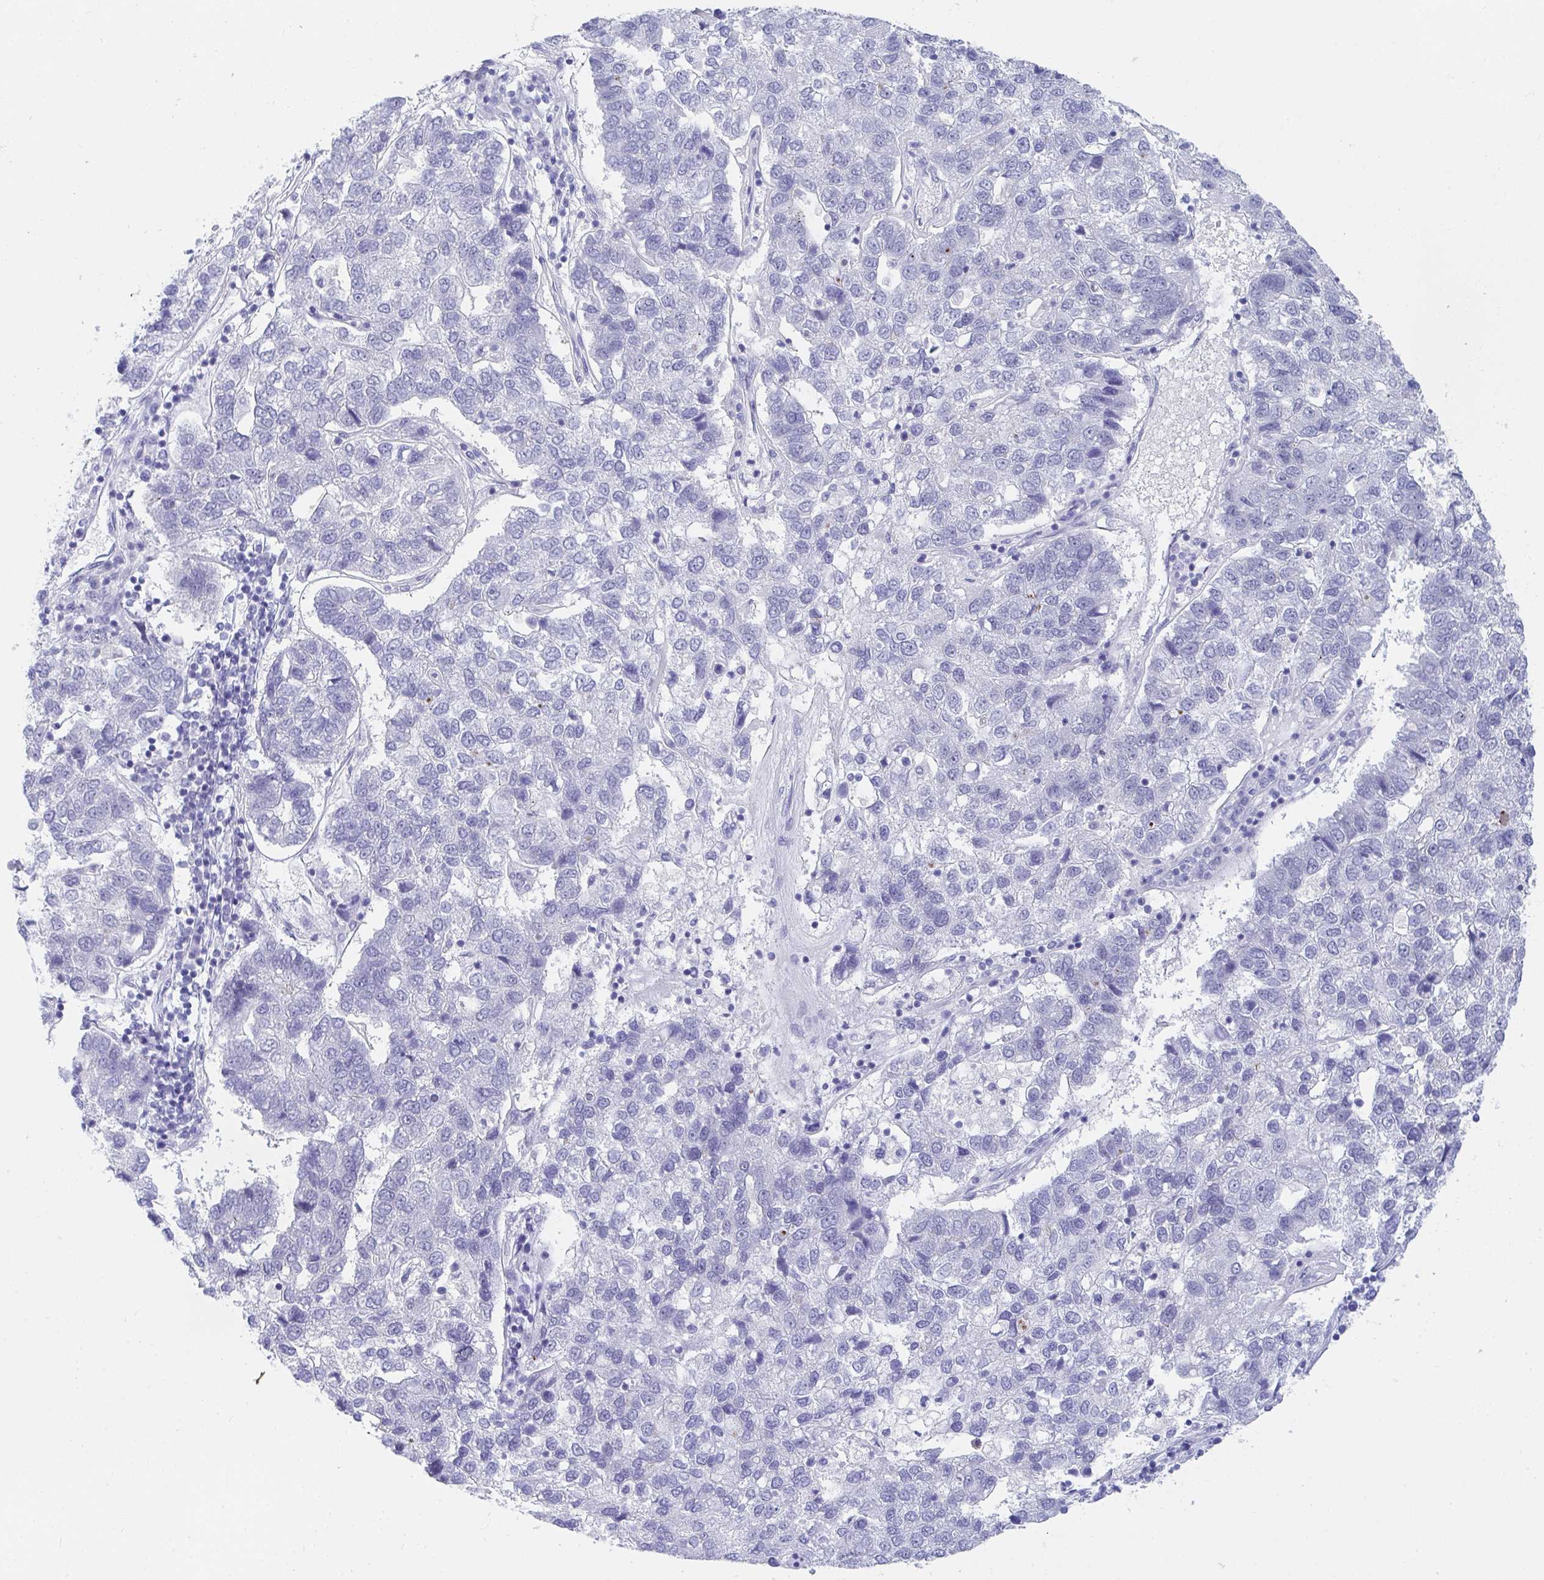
{"staining": {"intensity": "negative", "quantity": "none", "location": "none"}, "tissue": "pancreatic cancer", "cell_type": "Tumor cells", "image_type": "cancer", "snomed": [{"axis": "morphology", "description": "Adenocarcinoma, NOS"}, {"axis": "topography", "description": "Pancreas"}], "caption": "Immunohistochemistry (IHC) of human pancreatic cancer displays no expression in tumor cells.", "gene": "DAOA", "patient": {"sex": "female", "age": 61}}